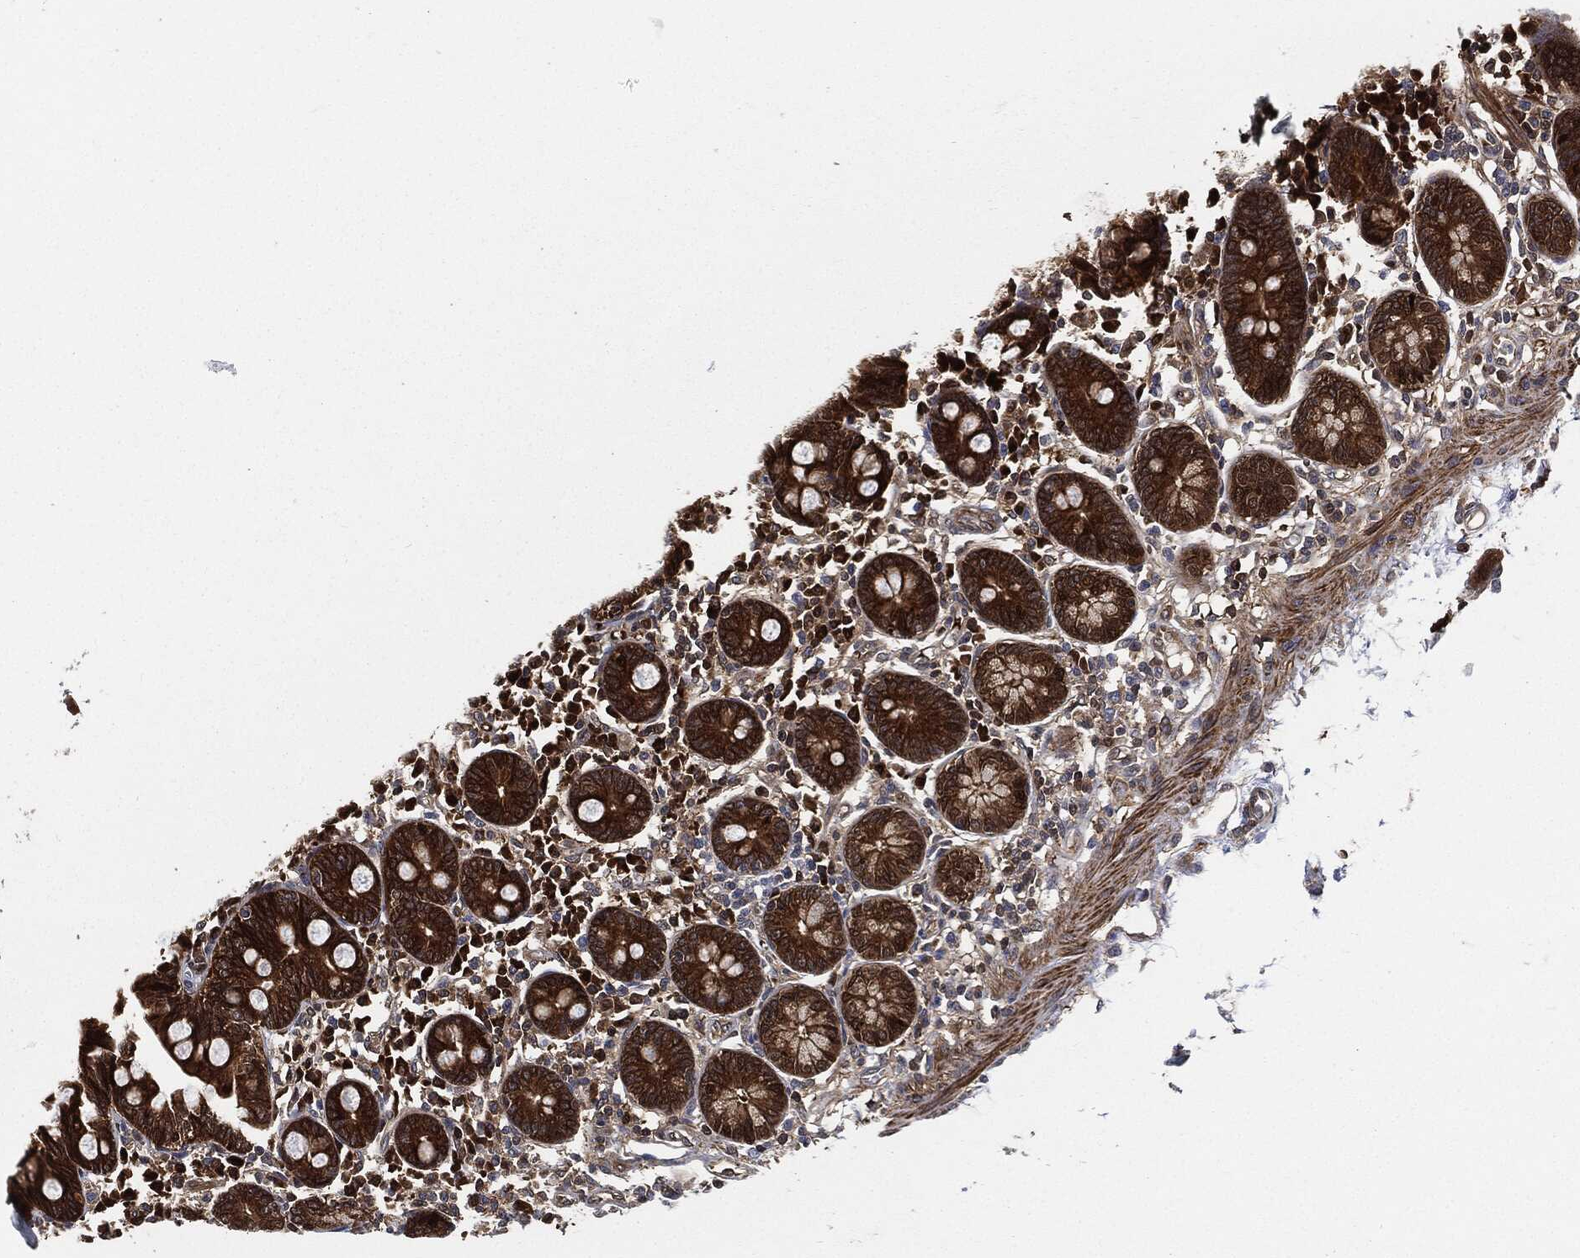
{"staining": {"intensity": "strong", "quantity": ">75%", "location": "cytoplasmic/membranous"}, "tissue": "small intestine", "cell_type": "Glandular cells", "image_type": "normal", "snomed": [{"axis": "morphology", "description": "Normal tissue, NOS"}, {"axis": "topography", "description": "Small intestine"}], "caption": "This is an image of immunohistochemistry staining of benign small intestine, which shows strong expression in the cytoplasmic/membranous of glandular cells.", "gene": "PRDX2", "patient": {"sex": "male", "age": 88}}